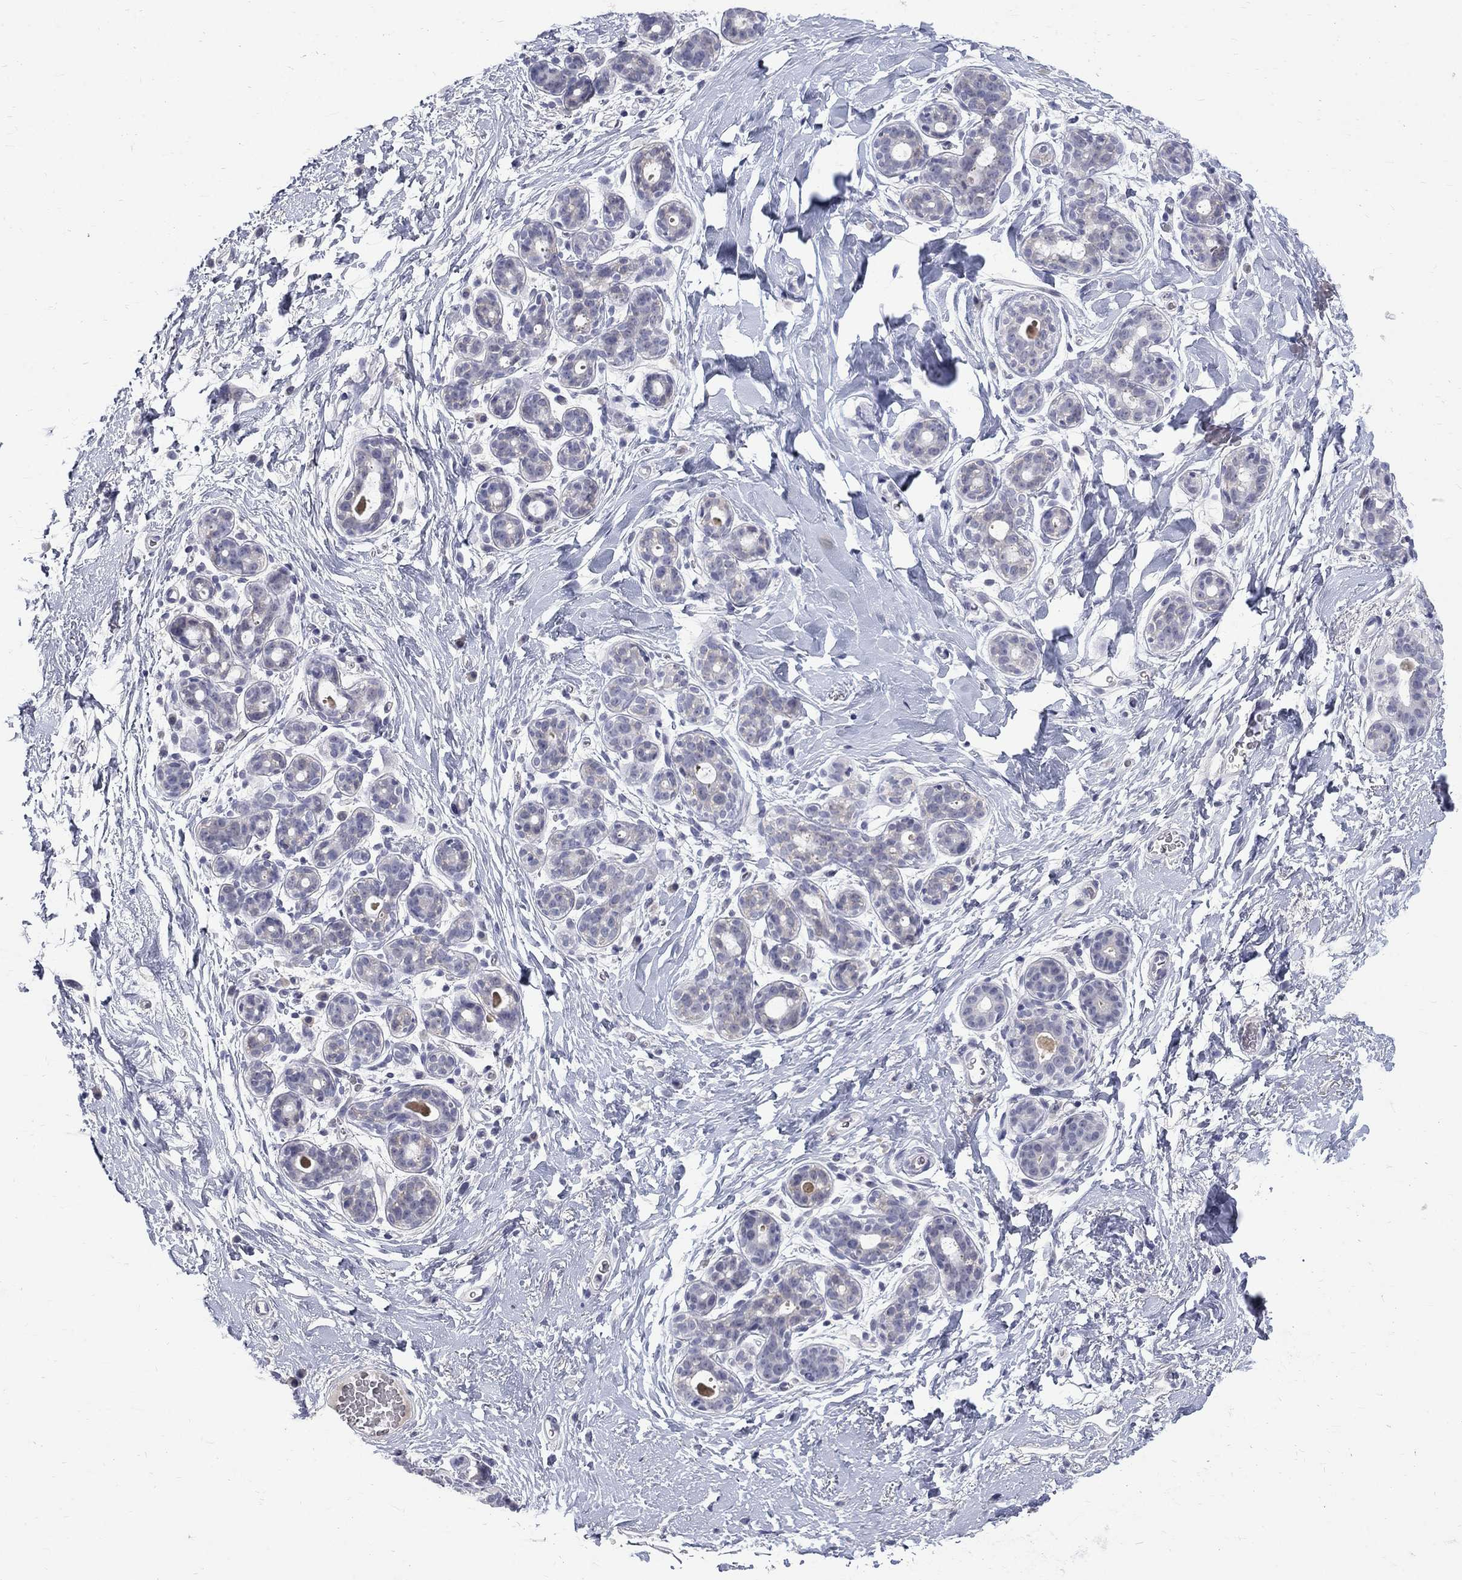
{"staining": {"intensity": "negative", "quantity": "none", "location": "none"}, "tissue": "breast", "cell_type": "Adipocytes", "image_type": "normal", "snomed": [{"axis": "morphology", "description": "Normal tissue, NOS"}, {"axis": "topography", "description": "Breast"}], "caption": "Adipocytes are negative for brown protein staining in benign breast.", "gene": "CTNND2", "patient": {"sex": "female", "age": 43}}